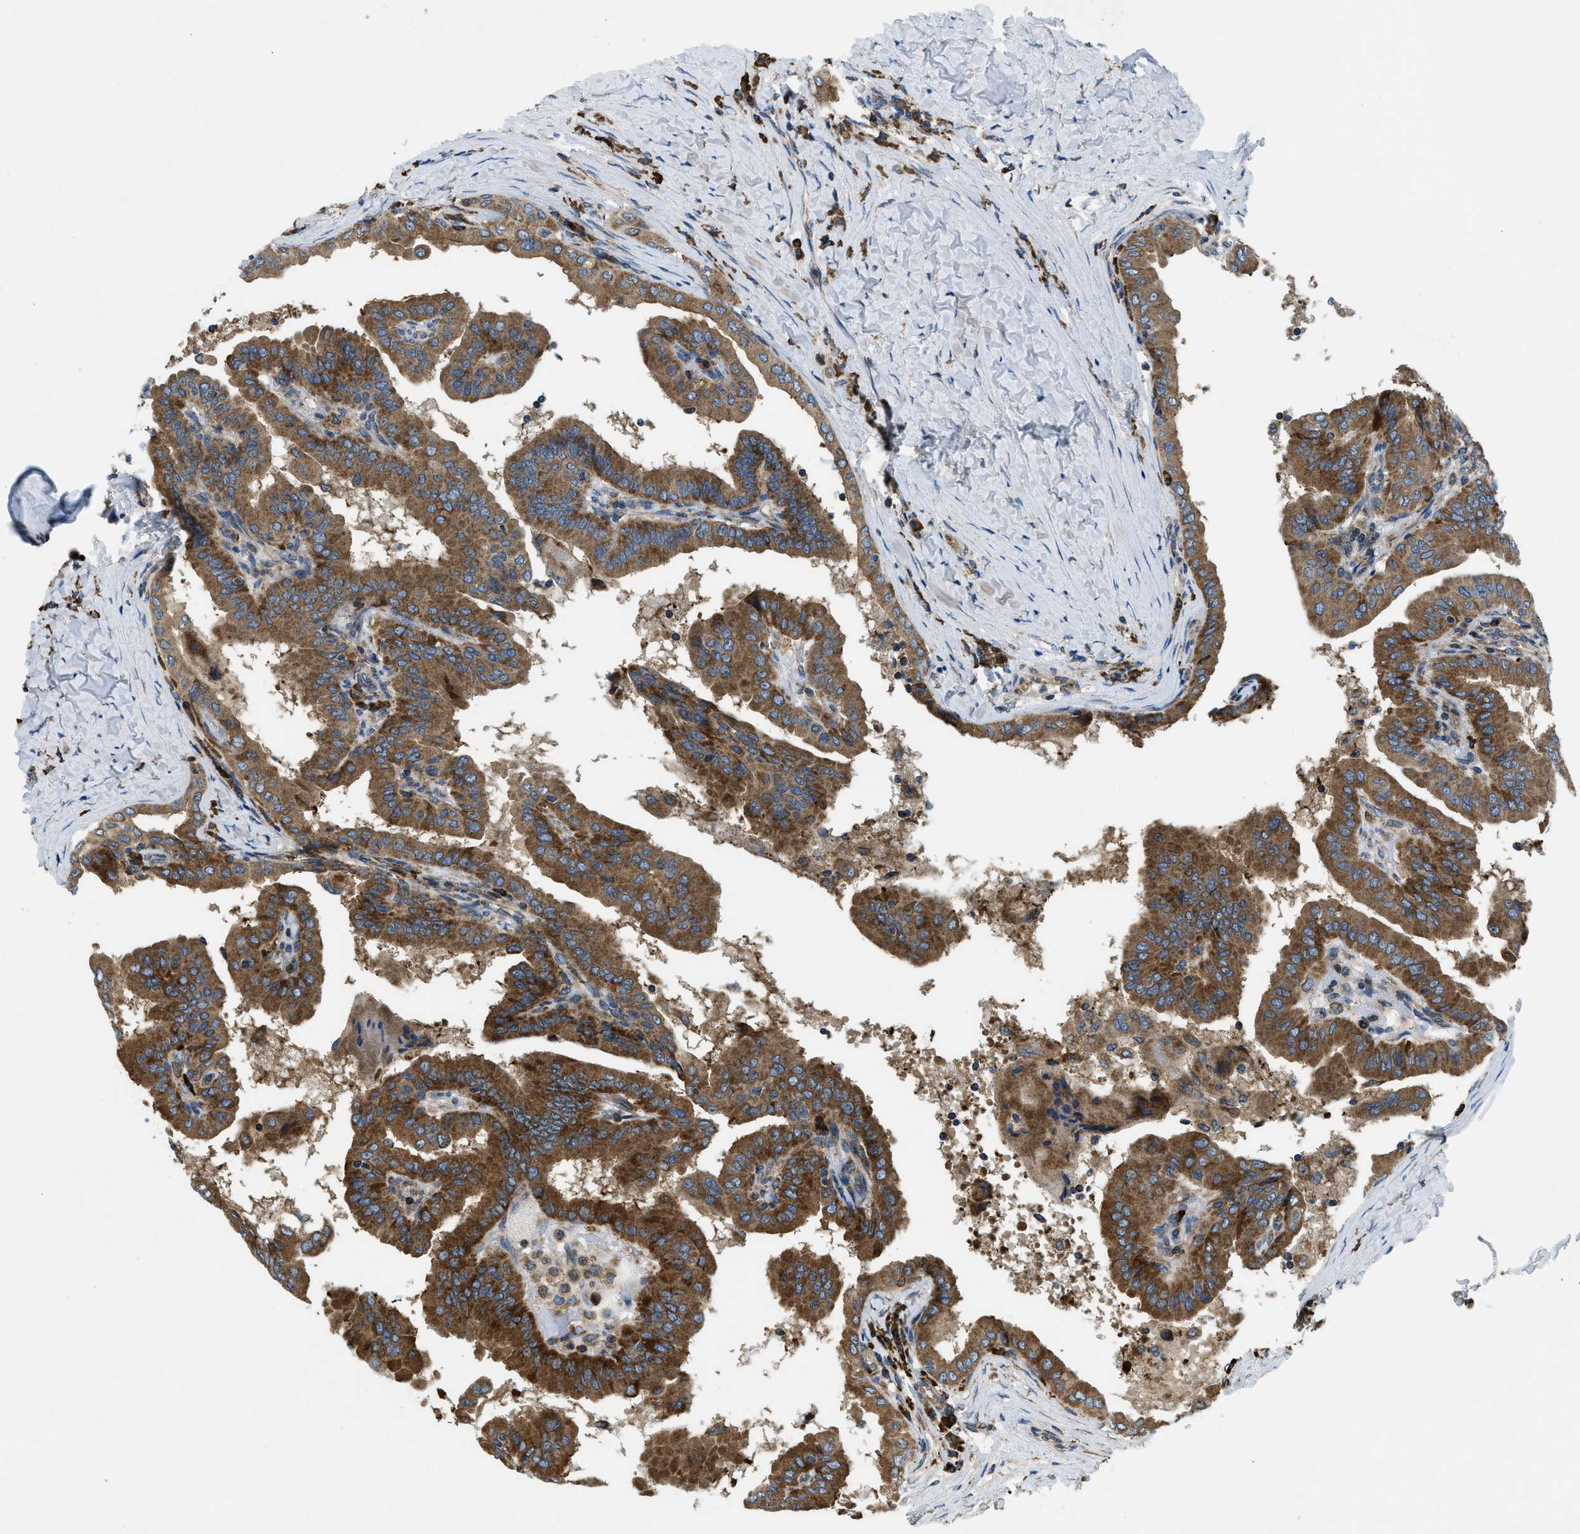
{"staining": {"intensity": "strong", "quantity": ">75%", "location": "cytoplasmic/membranous"}, "tissue": "thyroid cancer", "cell_type": "Tumor cells", "image_type": "cancer", "snomed": [{"axis": "morphology", "description": "Papillary adenocarcinoma, NOS"}, {"axis": "topography", "description": "Thyroid gland"}], "caption": "Protein staining of papillary adenocarcinoma (thyroid) tissue shows strong cytoplasmic/membranous staining in approximately >75% of tumor cells.", "gene": "CSPG4", "patient": {"sex": "male", "age": 33}}